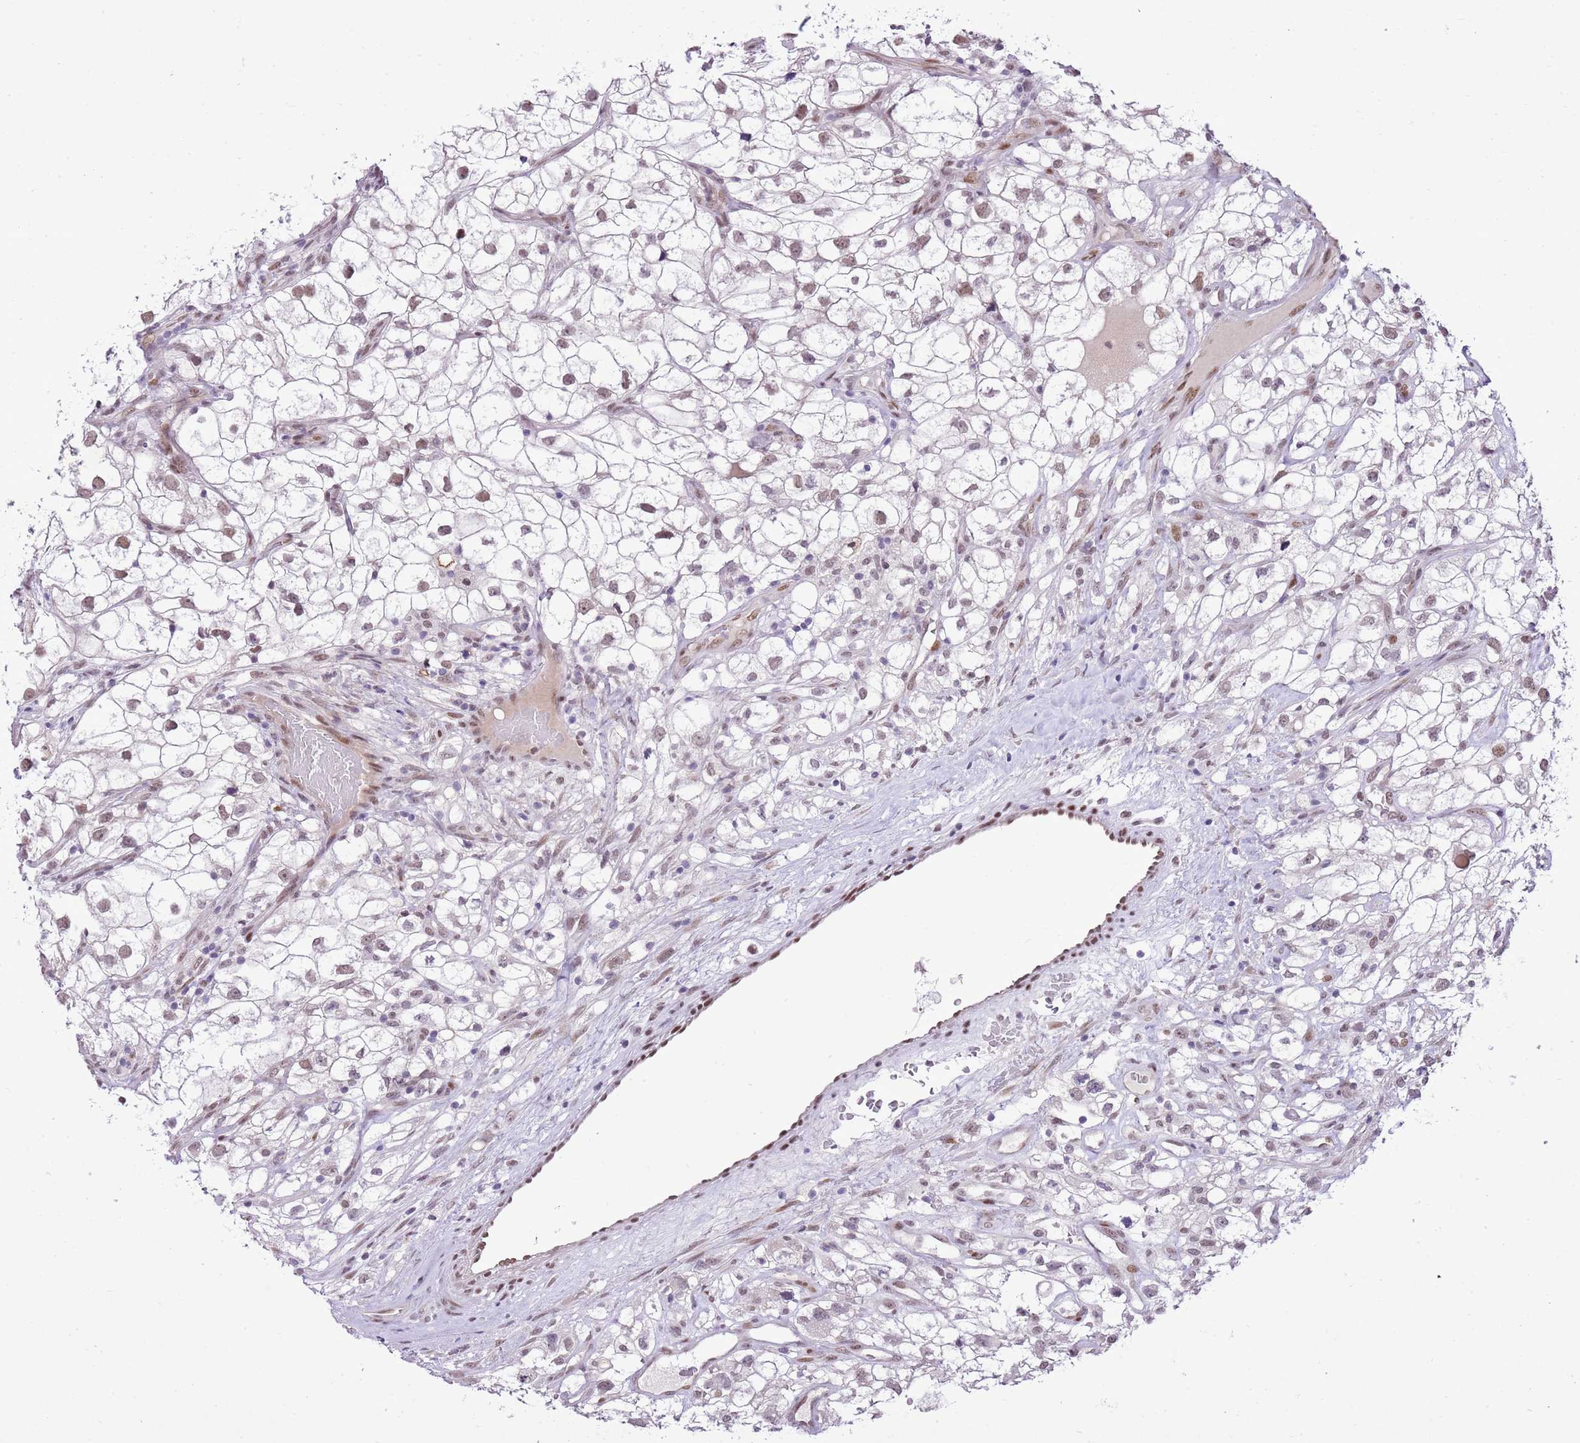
{"staining": {"intensity": "weak", "quantity": "25%-75%", "location": "nuclear"}, "tissue": "renal cancer", "cell_type": "Tumor cells", "image_type": "cancer", "snomed": [{"axis": "morphology", "description": "Adenocarcinoma, NOS"}, {"axis": "topography", "description": "Kidney"}], "caption": "Protein staining shows weak nuclear staining in about 25%-75% of tumor cells in renal cancer.", "gene": "NACC2", "patient": {"sex": "male", "age": 59}}